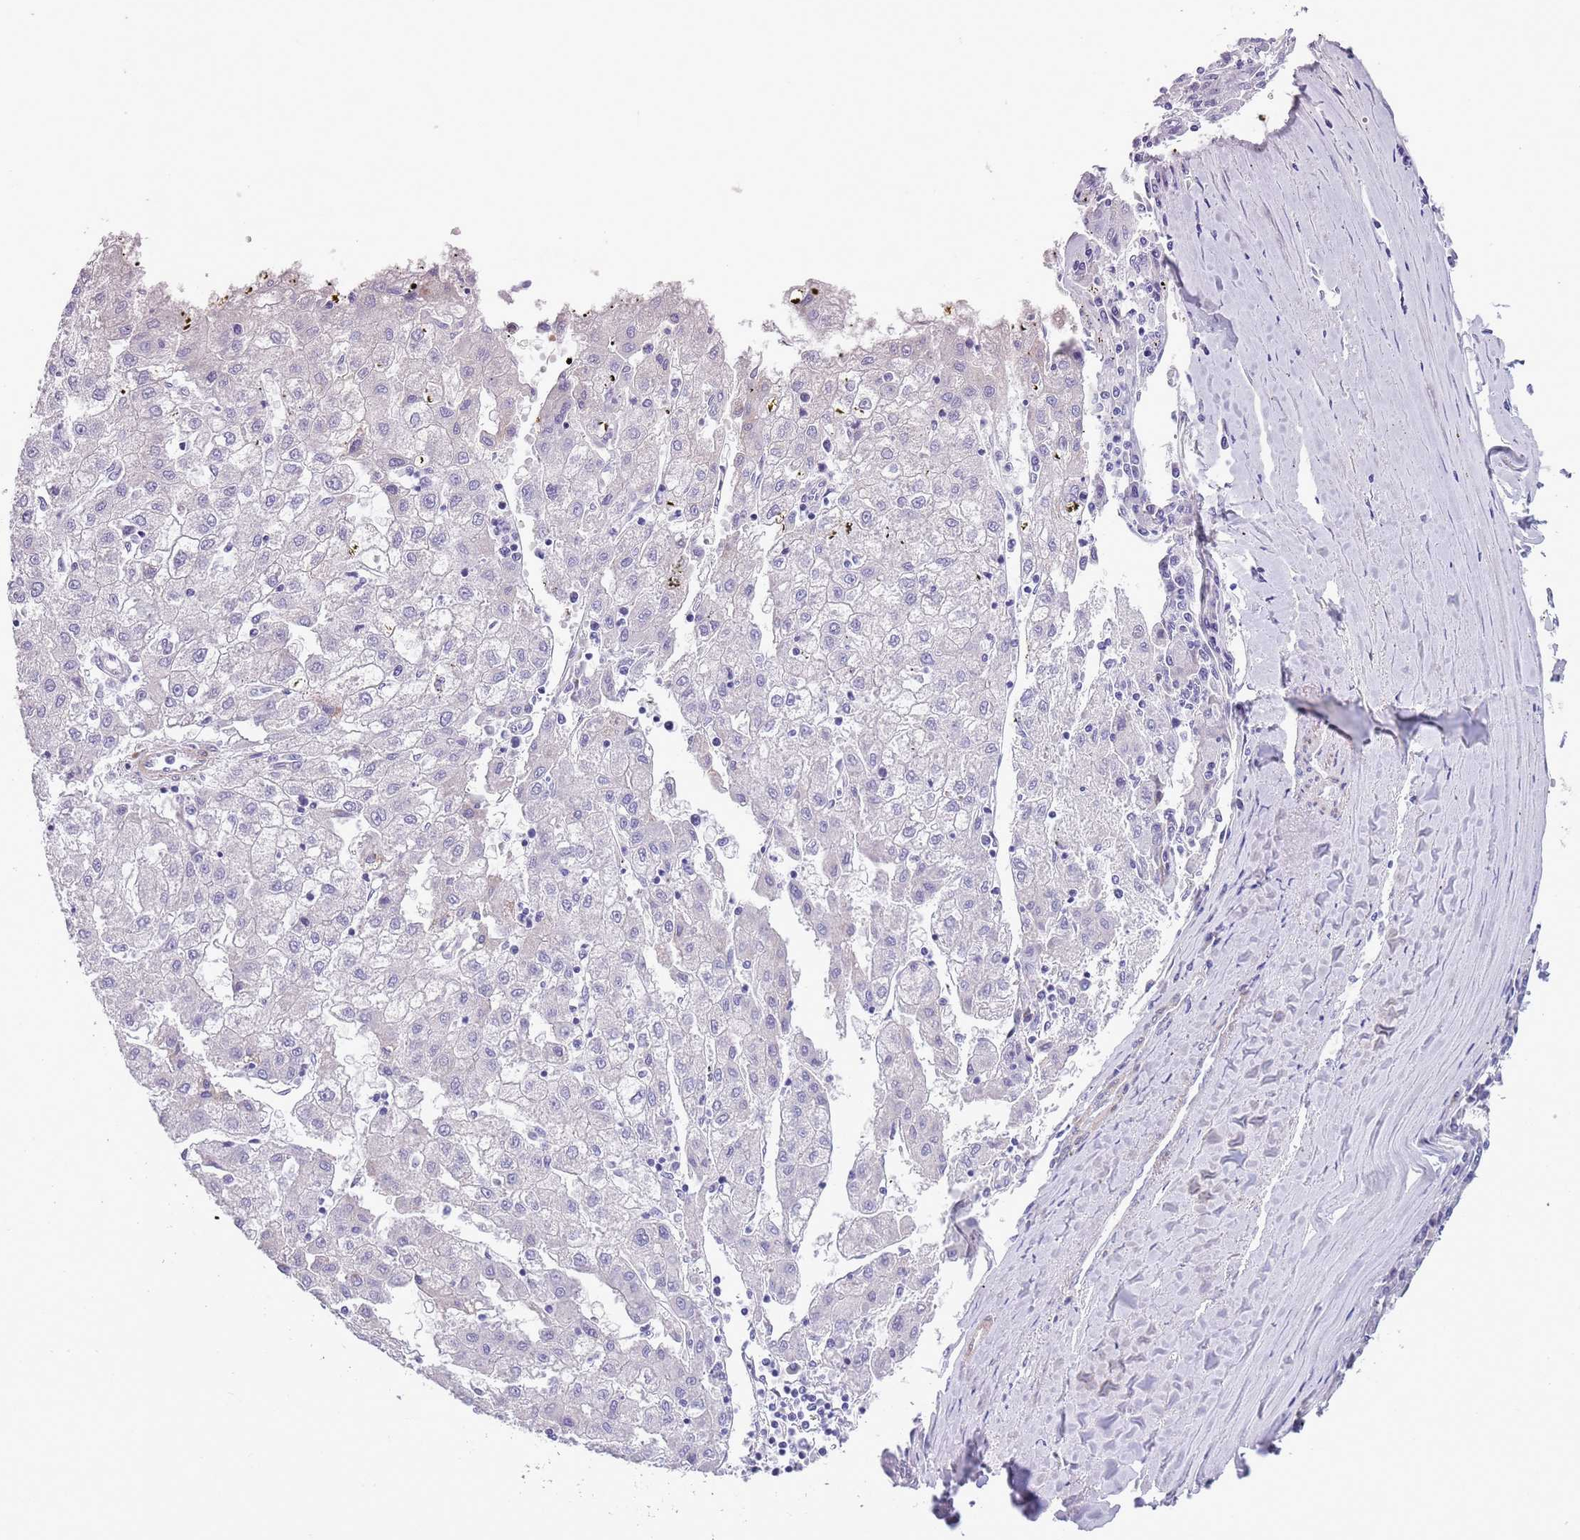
{"staining": {"intensity": "negative", "quantity": "none", "location": "none"}, "tissue": "liver cancer", "cell_type": "Tumor cells", "image_type": "cancer", "snomed": [{"axis": "morphology", "description": "Carcinoma, Hepatocellular, NOS"}, {"axis": "topography", "description": "Liver"}], "caption": "Hepatocellular carcinoma (liver) was stained to show a protein in brown. There is no significant expression in tumor cells.", "gene": "MRPL32", "patient": {"sex": "male", "age": 72}}